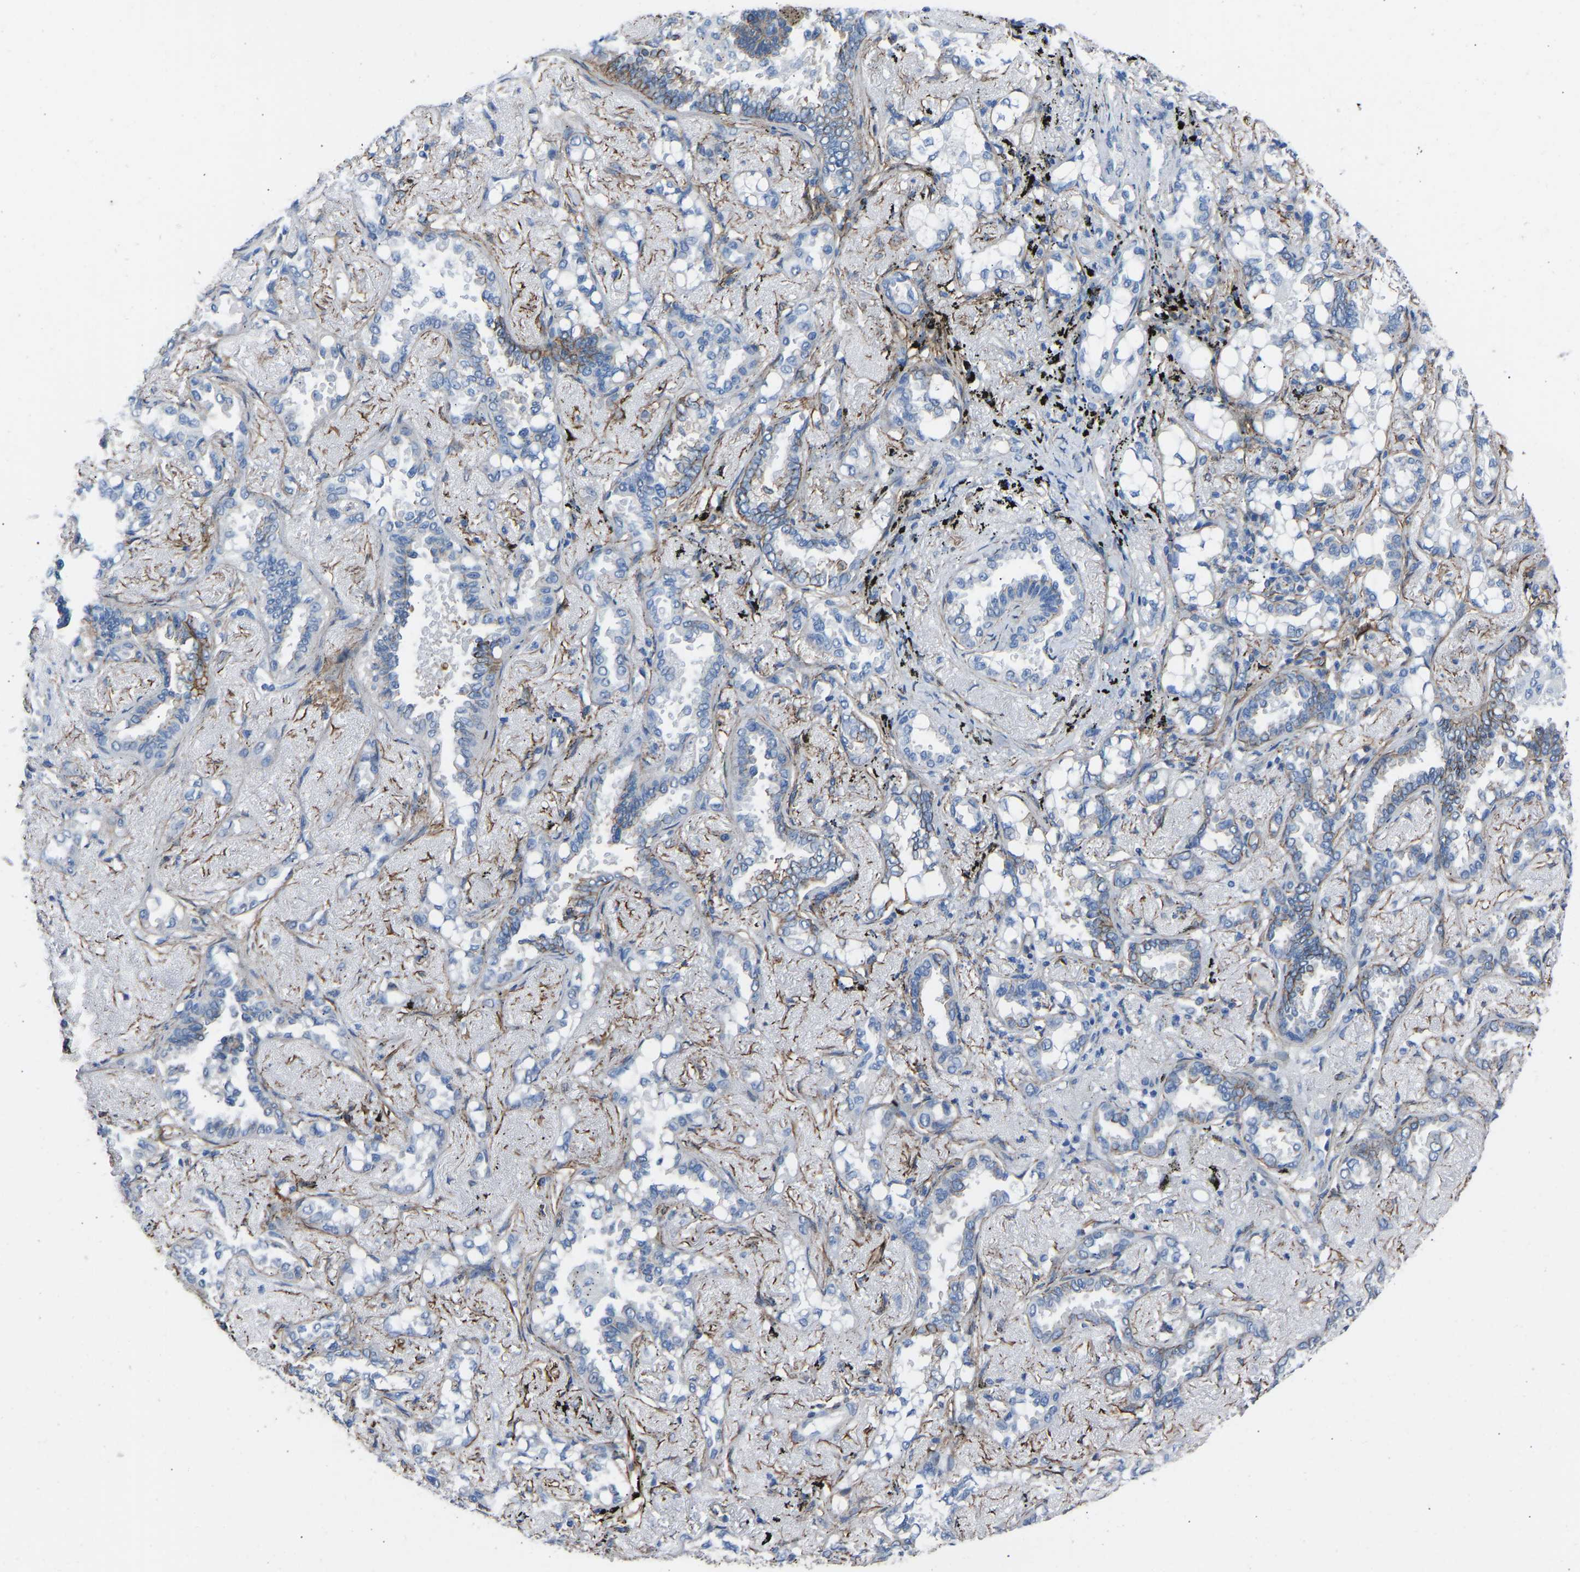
{"staining": {"intensity": "weak", "quantity": "<25%", "location": "cytoplasmic/membranous"}, "tissue": "lung cancer", "cell_type": "Tumor cells", "image_type": "cancer", "snomed": [{"axis": "morphology", "description": "Adenocarcinoma, NOS"}, {"axis": "topography", "description": "Lung"}], "caption": "DAB (3,3'-diaminobenzidine) immunohistochemical staining of adenocarcinoma (lung) exhibits no significant expression in tumor cells.", "gene": "MYH10", "patient": {"sex": "male", "age": 59}}